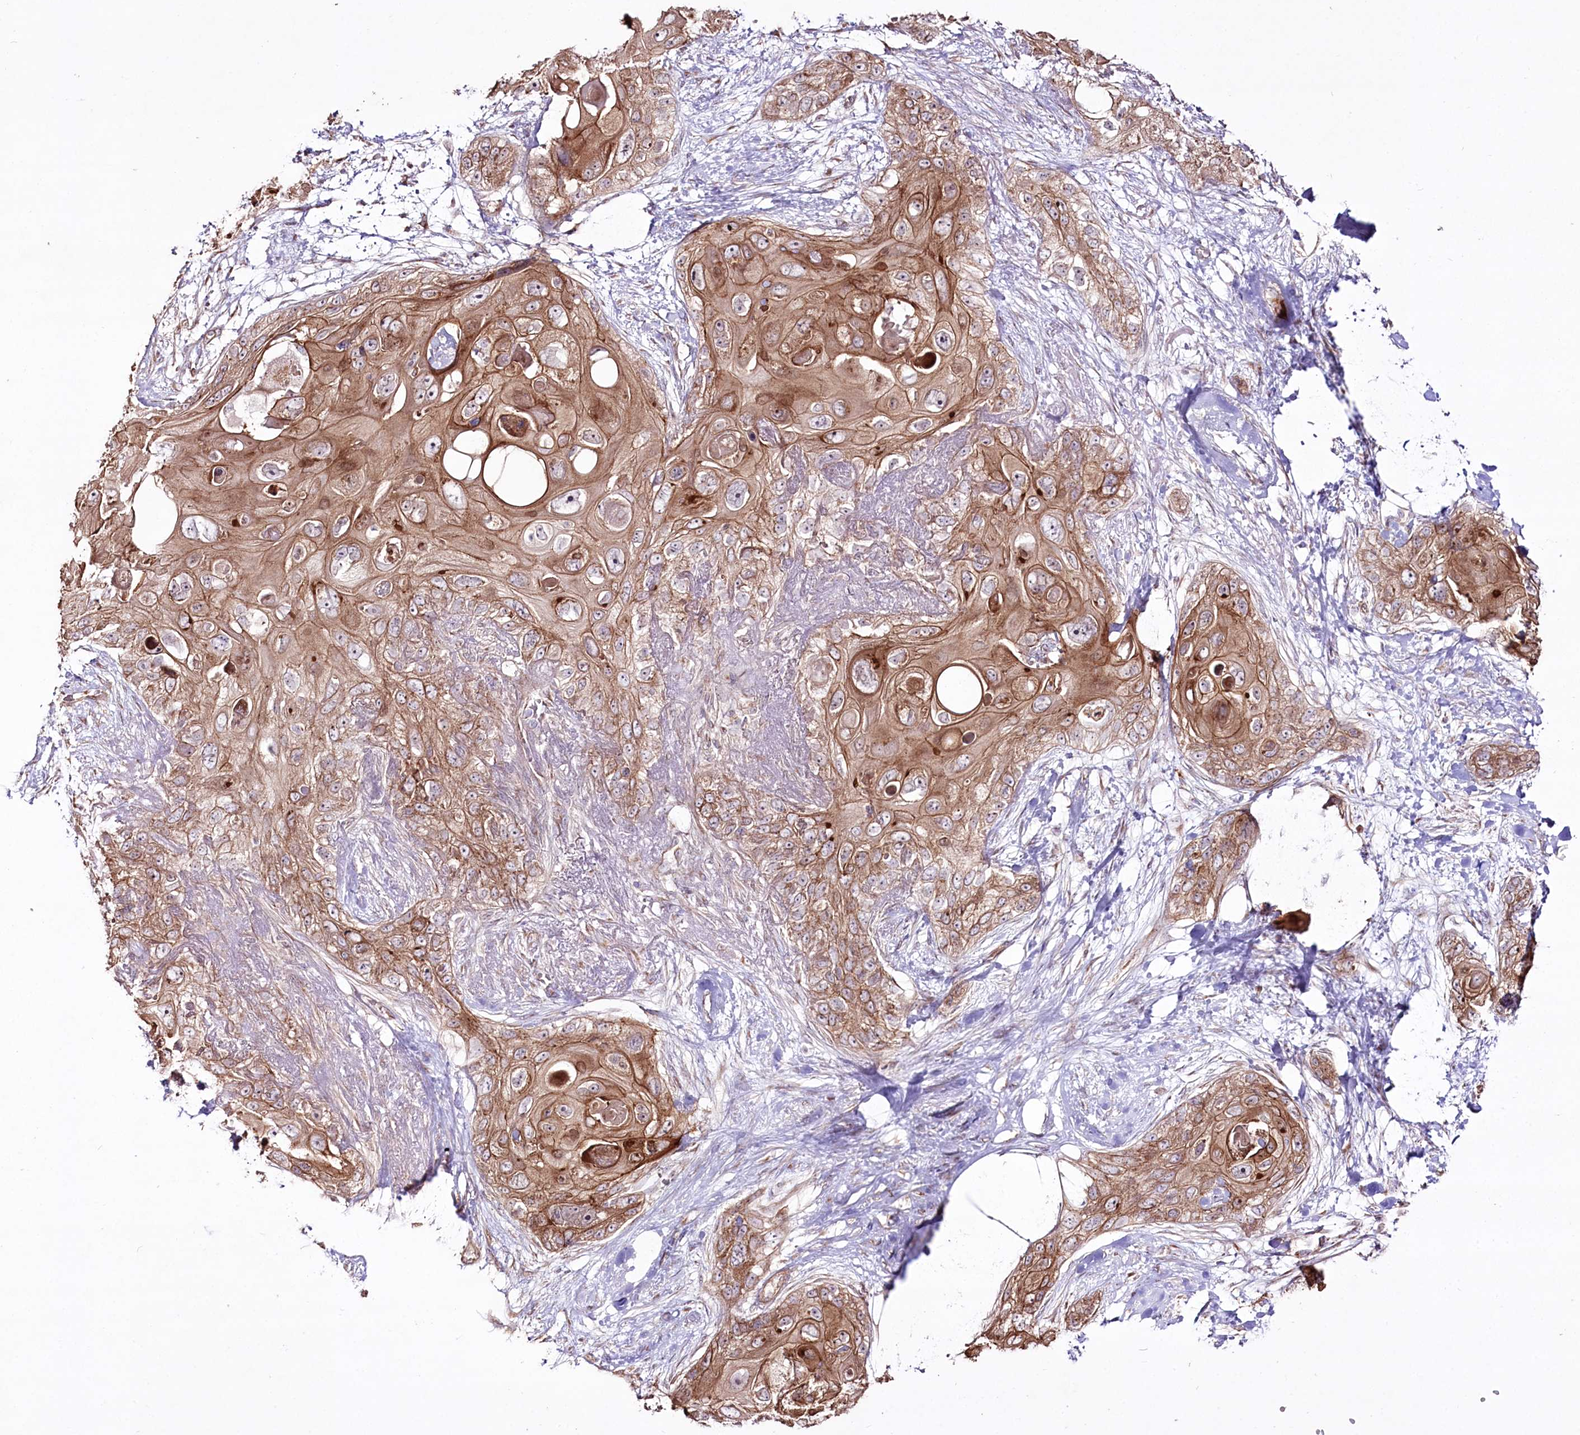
{"staining": {"intensity": "moderate", "quantity": ">75%", "location": "cytoplasmic/membranous"}, "tissue": "skin cancer", "cell_type": "Tumor cells", "image_type": "cancer", "snomed": [{"axis": "morphology", "description": "Normal tissue, NOS"}, {"axis": "morphology", "description": "Squamous cell carcinoma, NOS"}, {"axis": "topography", "description": "Skin"}], "caption": "Skin cancer stained with a protein marker displays moderate staining in tumor cells.", "gene": "REXO2", "patient": {"sex": "male", "age": 72}}